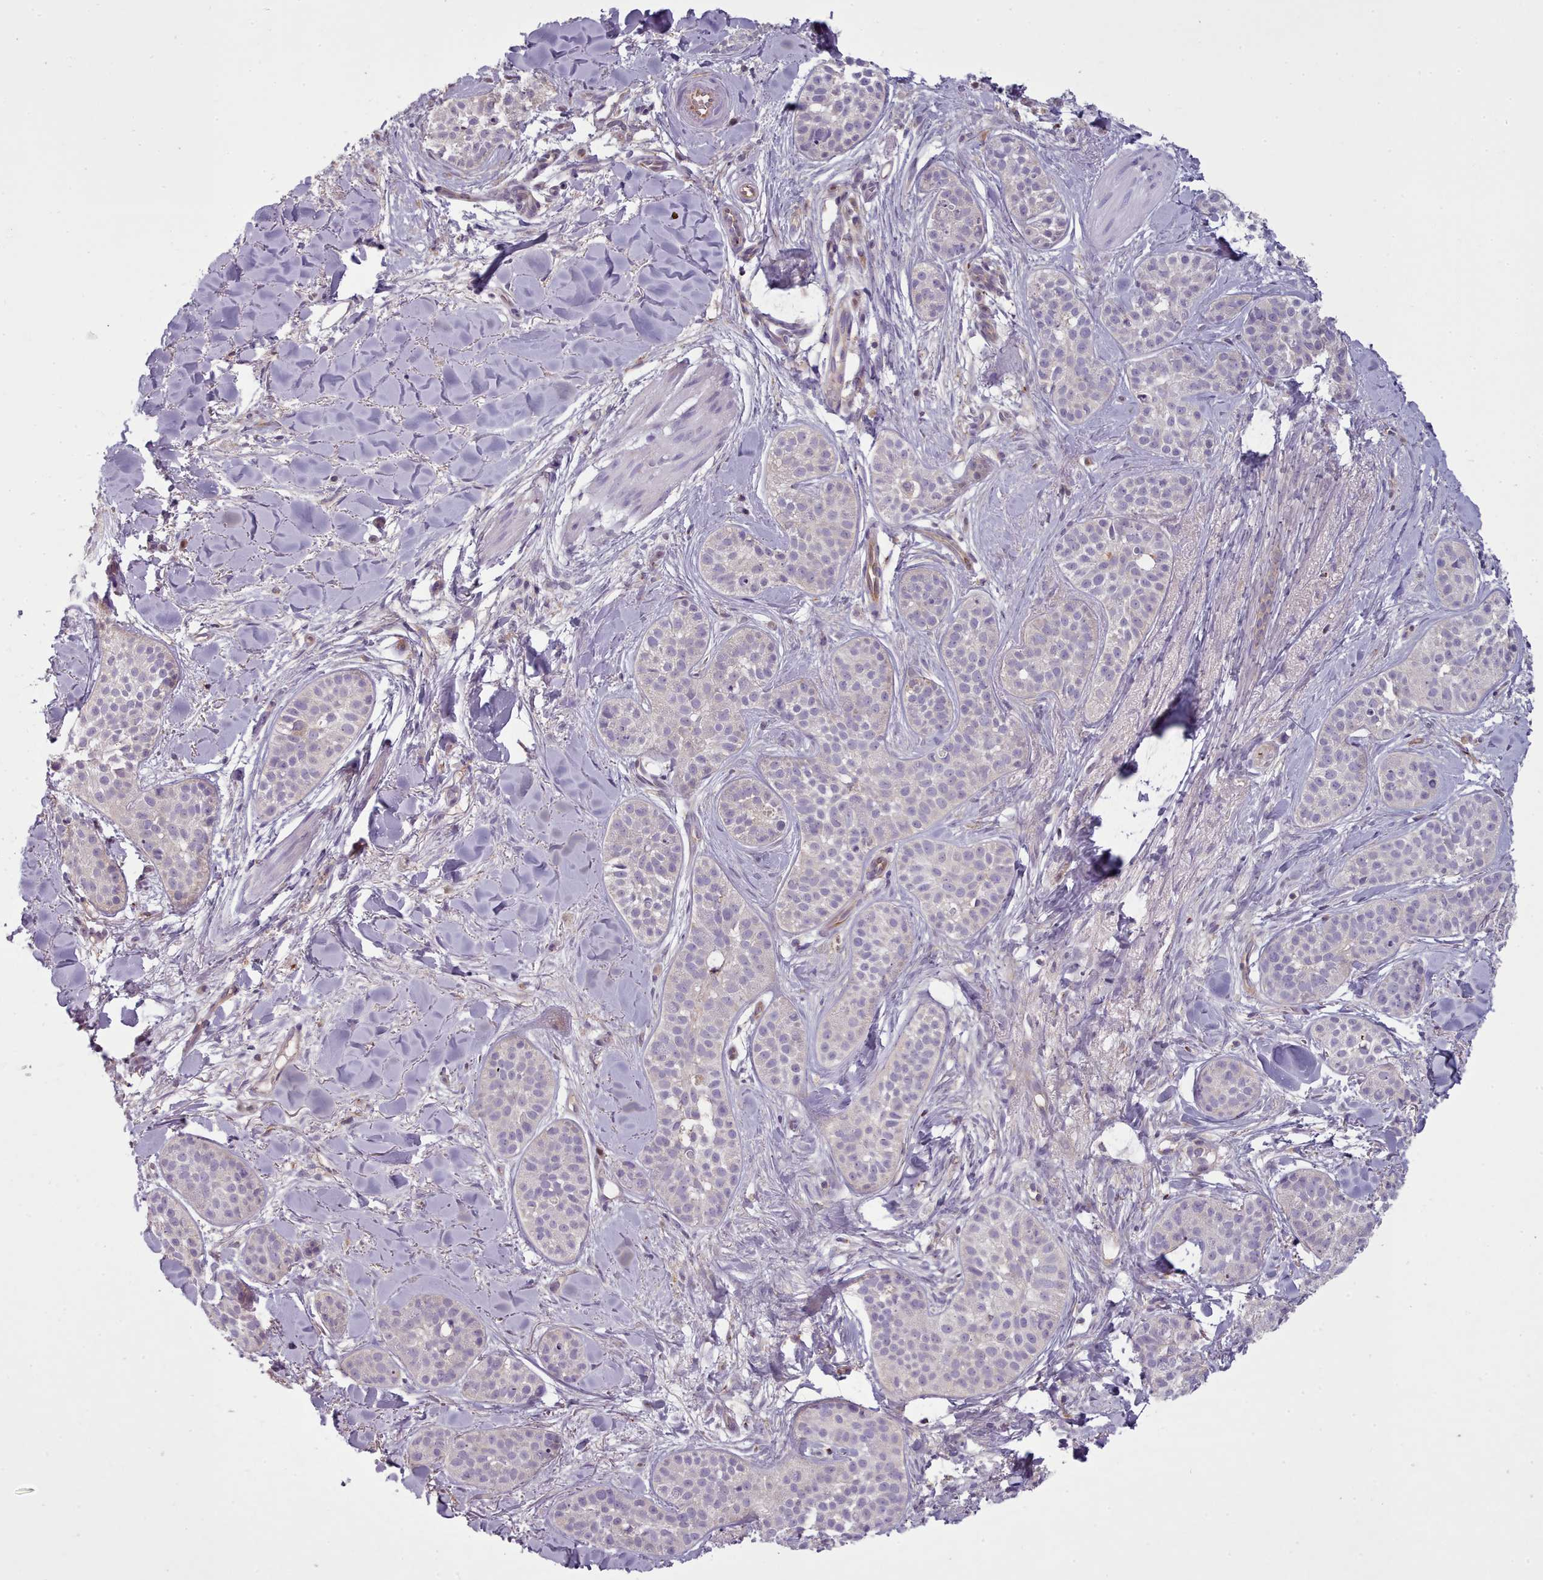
{"staining": {"intensity": "negative", "quantity": "none", "location": "none"}, "tissue": "skin cancer", "cell_type": "Tumor cells", "image_type": "cancer", "snomed": [{"axis": "morphology", "description": "Basal cell carcinoma"}, {"axis": "topography", "description": "Skin"}], "caption": "High magnification brightfield microscopy of skin cancer stained with DAB (brown) and counterstained with hematoxylin (blue): tumor cells show no significant expression. (DAB (3,3'-diaminobenzidine) immunohistochemistry (IHC), high magnification).", "gene": "NDST2", "patient": {"sex": "male", "age": 52}}